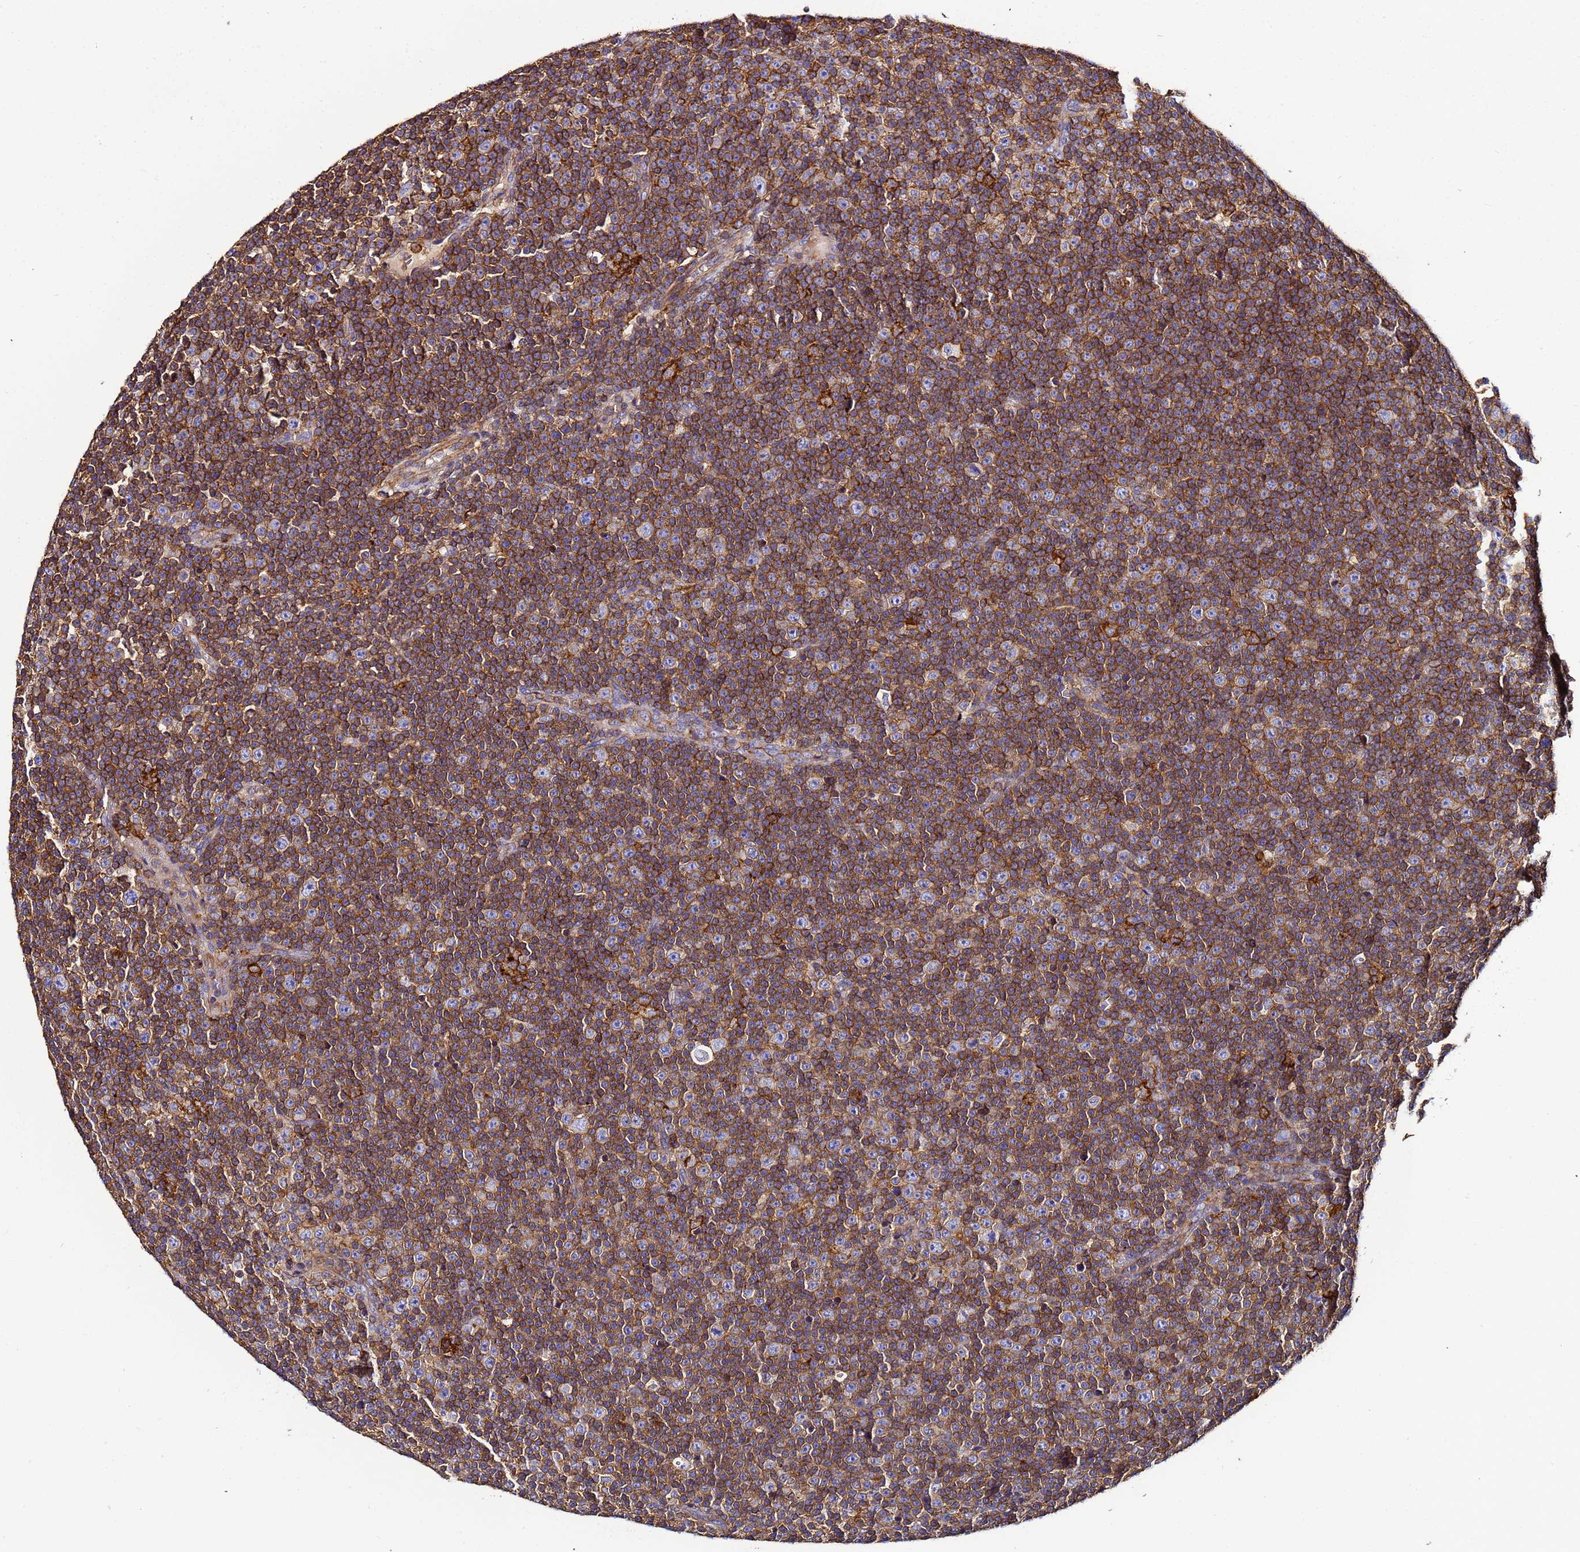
{"staining": {"intensity": "strong", "quantity": ">75%", "location": "cytoplasmic/membranous"}, "tissue": "lymphoma", "cell_type": "Tumor cells", "image_type": "cancer", "snomed": [{"axis": "morphology", "description": "Malignant lymphoma, non-Hodgkin's type, Low grade"}, {"axis": "topography", "description": "Lymph node"}], "caption": "Protein expression analysis of human lymphoma reveals strong cytoplasmic/membranous expression in about >75% of tumor cells.", "gene": "ACTB", "patient": {"sex": "female", "age": 67}}